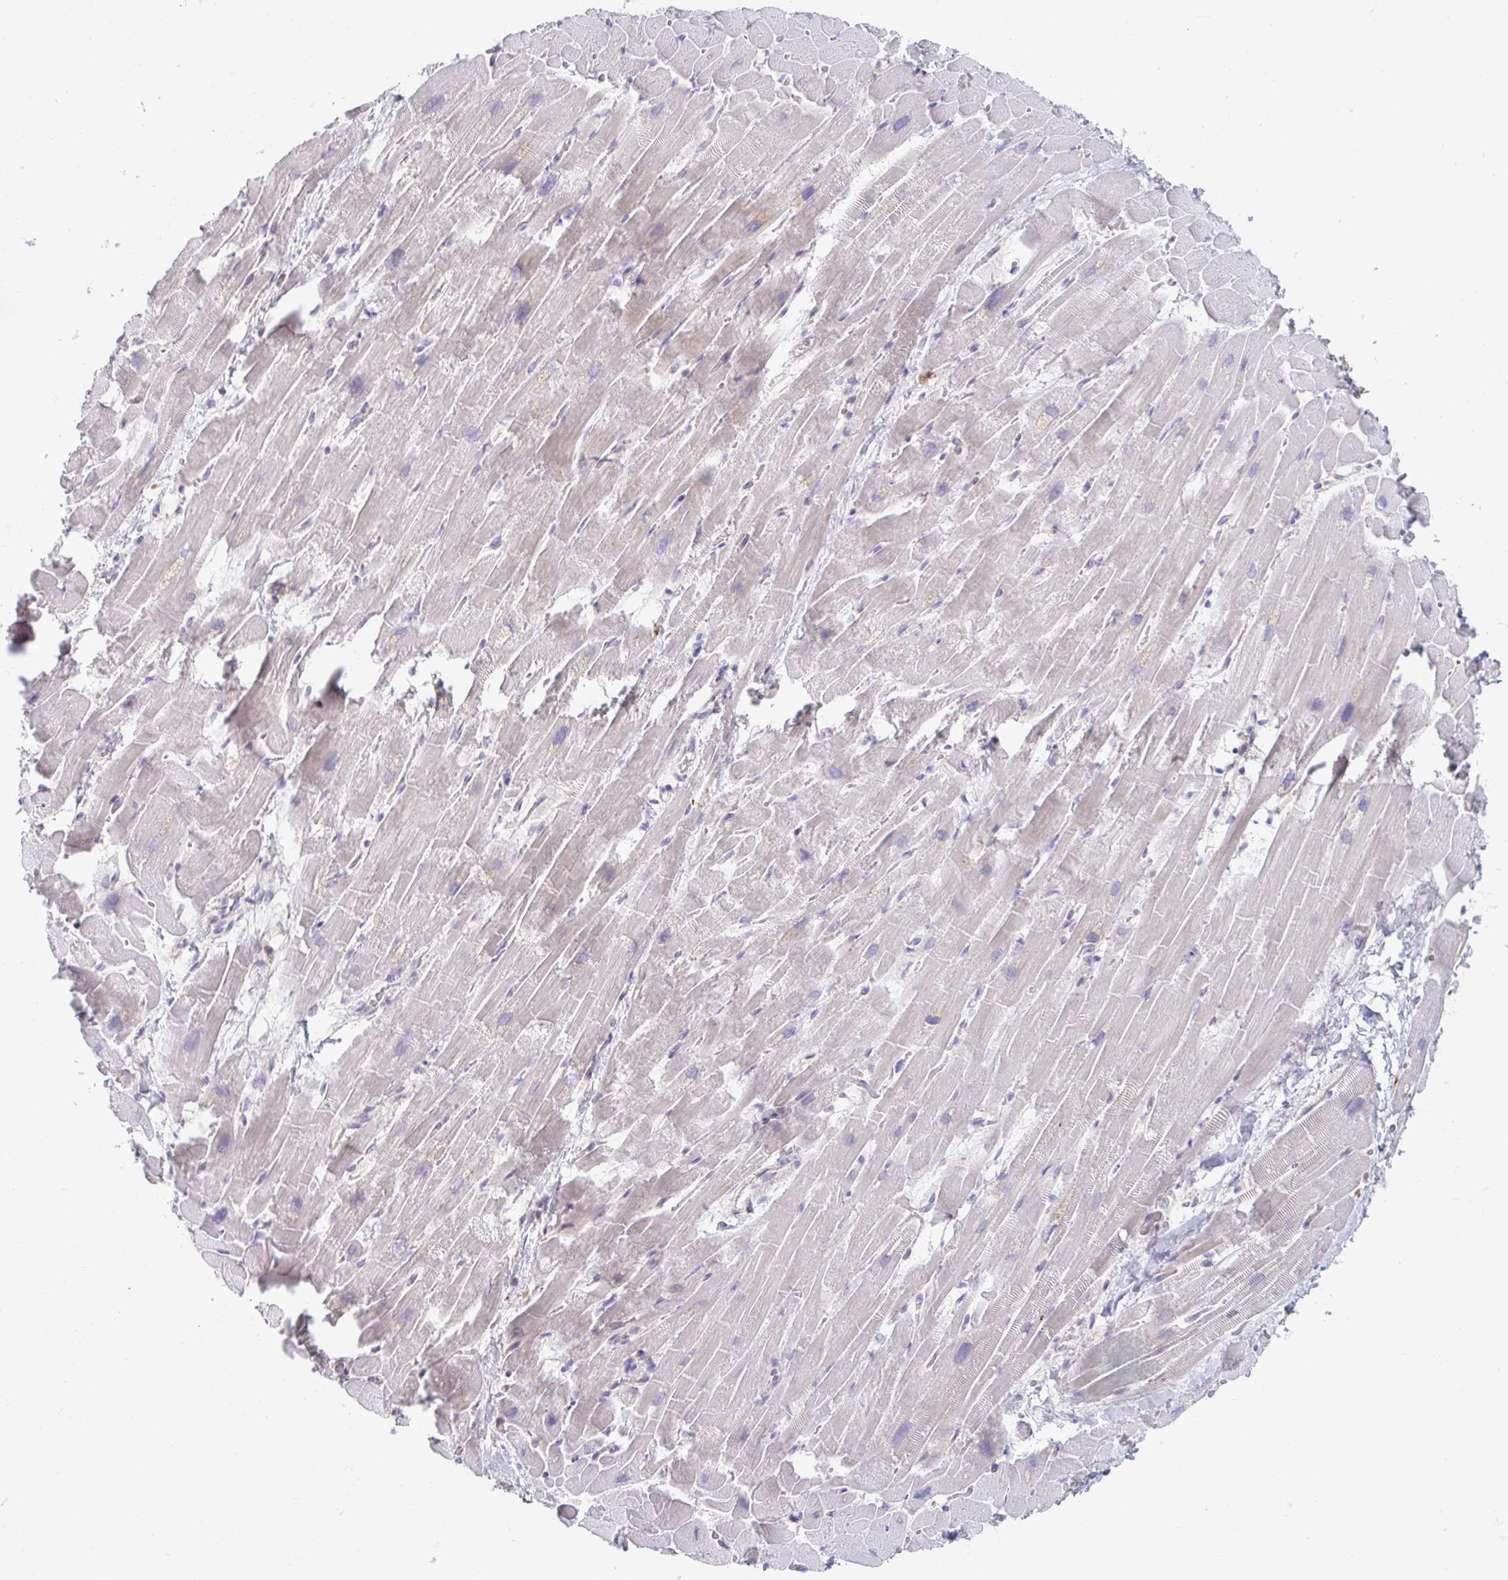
{"staining": {"intensity": "negative", "quantity": "none", "location": "none"}, "tissue": "heart muscle", "cell_type": "Cardiomyocytes", "image_type": "normal", "snomed": [{"axis": "morphology", "description": "Normal tissue, NOS"}, {"axis": "topography", "description": "Heart"}], "caption": "Heart muscle stained for a protein using immunohistochemistry (IHC) displays no staining cardiomyocytes.", "gene": "MYLK2", "patient": {"sex": "male", "age": 37}}